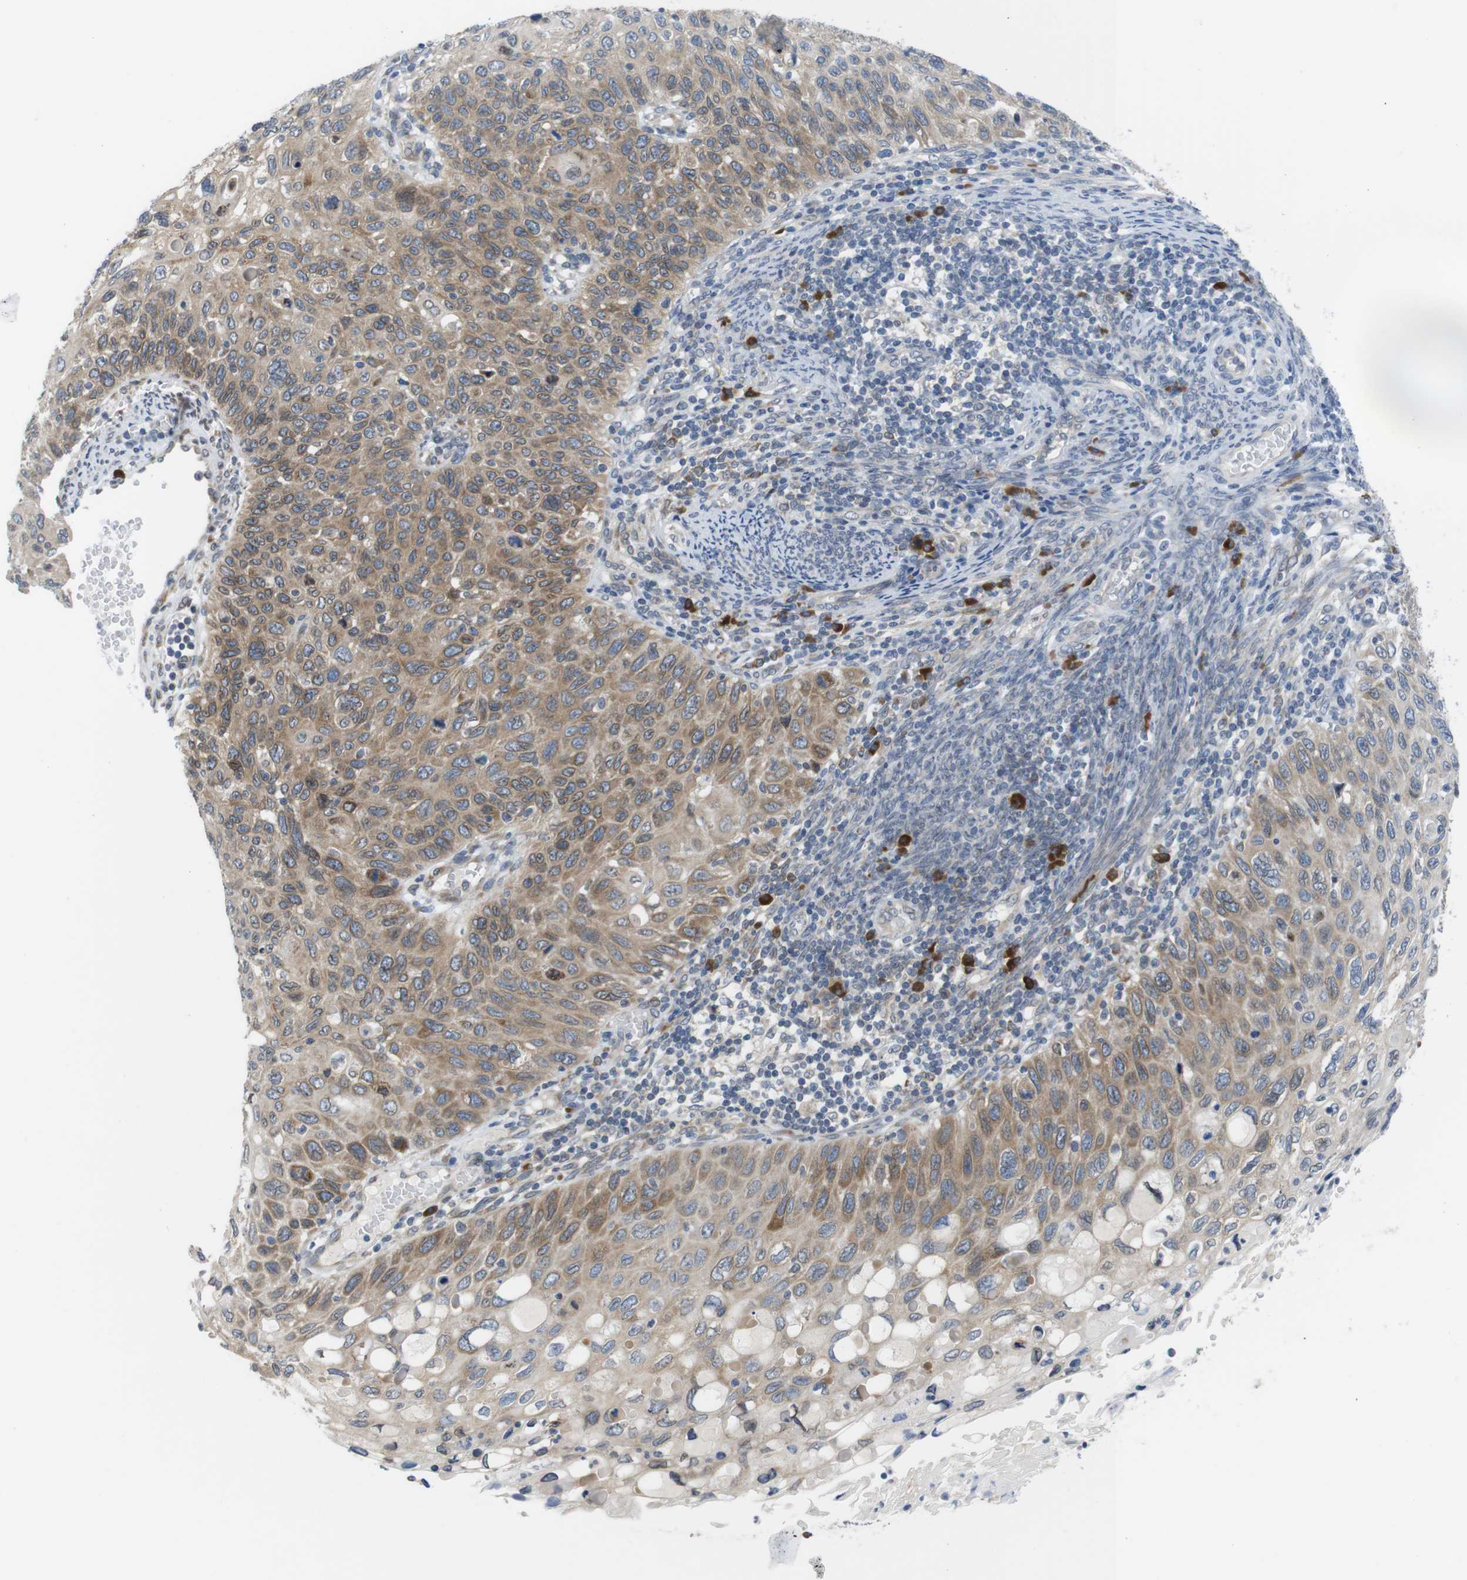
{"staining": {"intensity": "moderate", "quantity": "25%-75%", "location": "cytoplasmic/membranous"}, "tissue": "cervical cancer", "cell_type": "Tumor cells", "image_type": "cancer", "snomed": [{"axis": "morphology", "description": "Squamous cell carcinoma, NOS"}, {"axis": "topography", "description": "Cervix"}], "caption": "Brown immunohistochemical staining in cervical squamous cell carcinoma displays moderate cytoplasmic/membranous expression in about 25%-75% of tumor cells. (DAB = brown stain, brightfield microscopy at high magnification).", "gene": "ERGIC3", "patient": {"sex": "female", "age": 70}}